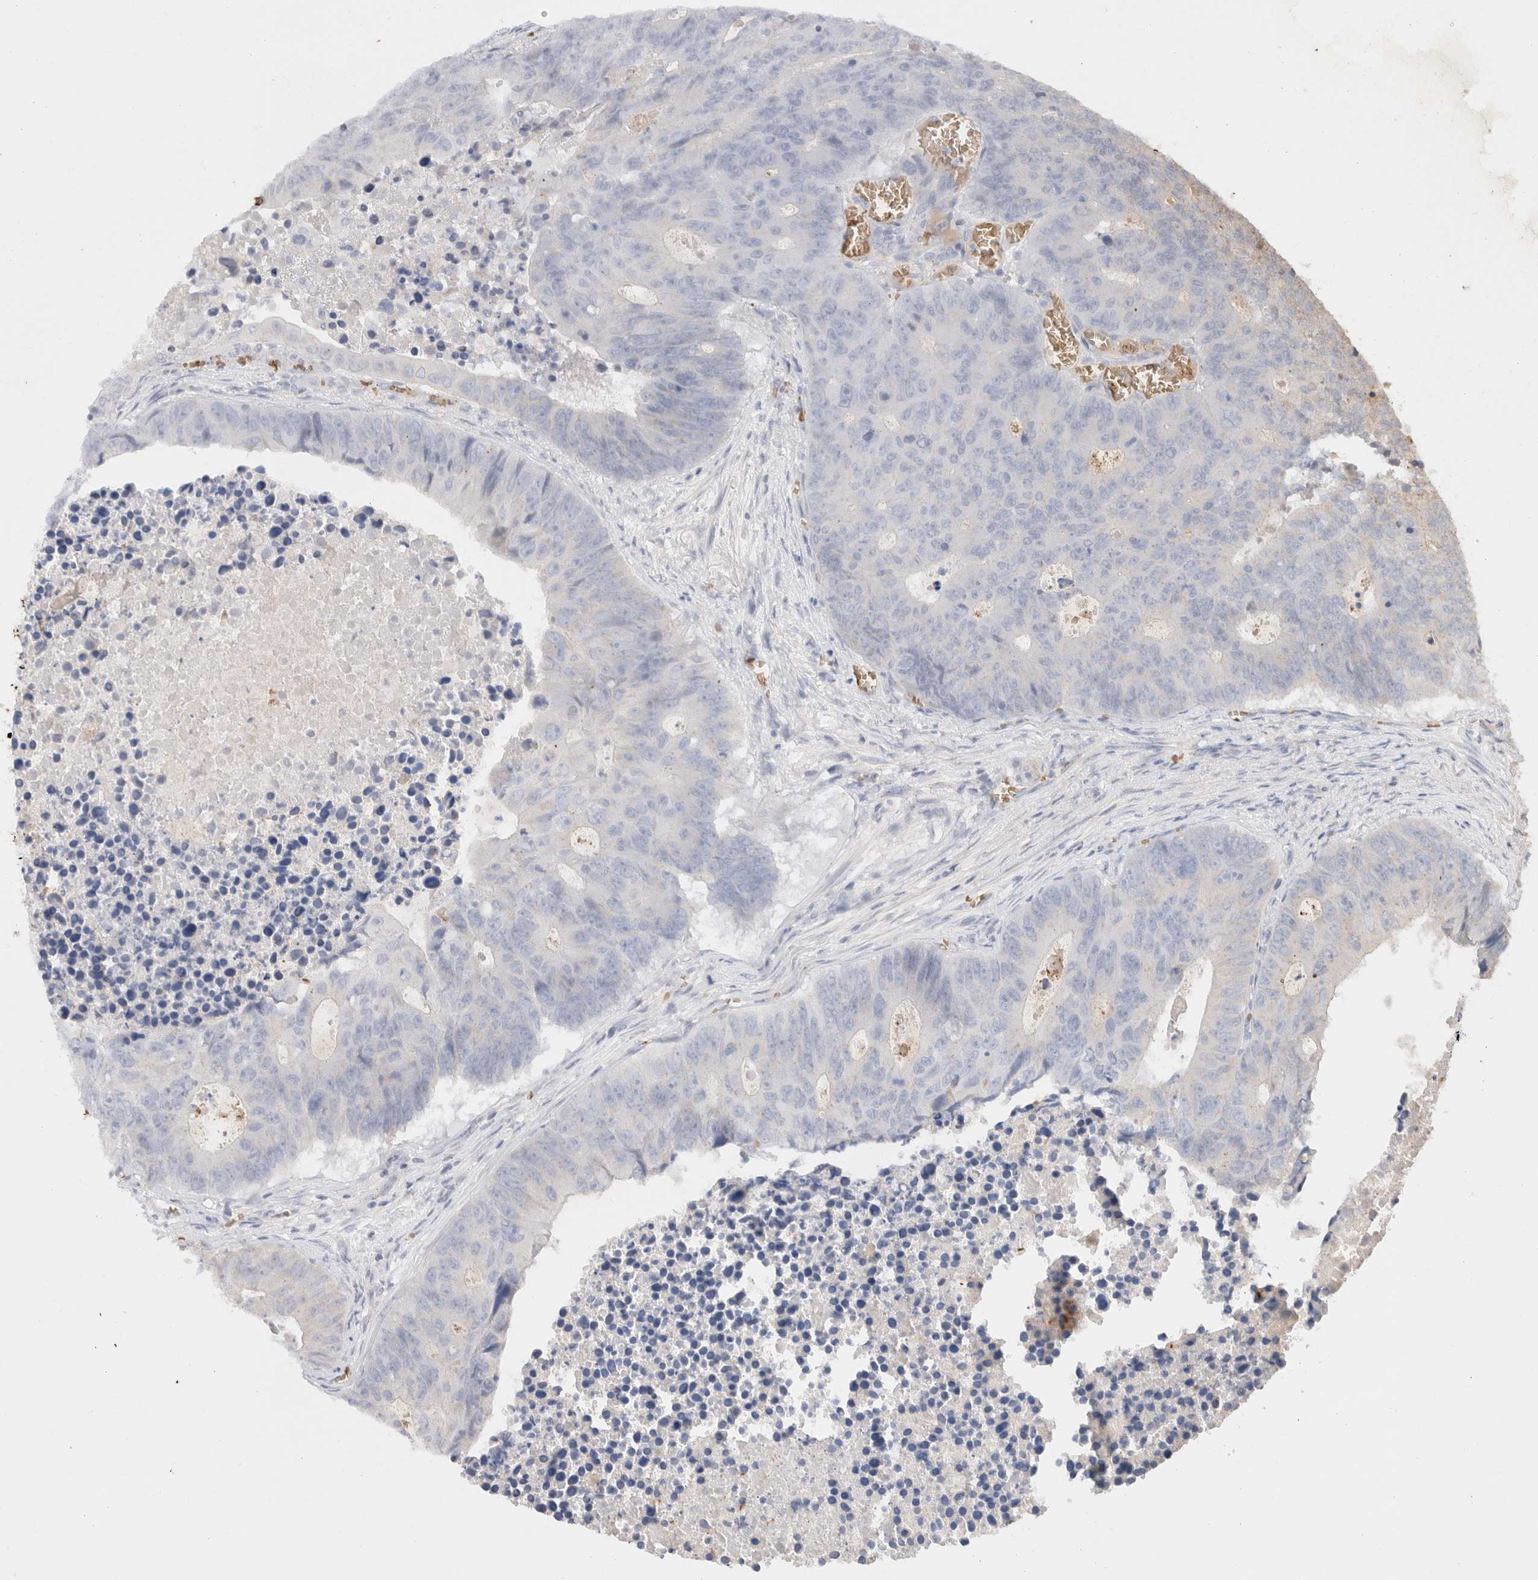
{"staining": {"intensity": "negative", "quantity": "none", "location": "none"}, "tissue": "colorectal cancer", "cell_type": "Tumor cells", "image_type": "cancer", "snomed": [{"axis": "morphology", "description": "Adenocarcinoma, NOS"}, {"axis": "topography", "description": "Colon"}], "caption": "The histopathology image exhibits no significant positivity in tumor cells of colorectal cancer (adenocarcinoma).", "gene": "MST1", "patient": {"sex": "male", "age": 87}}